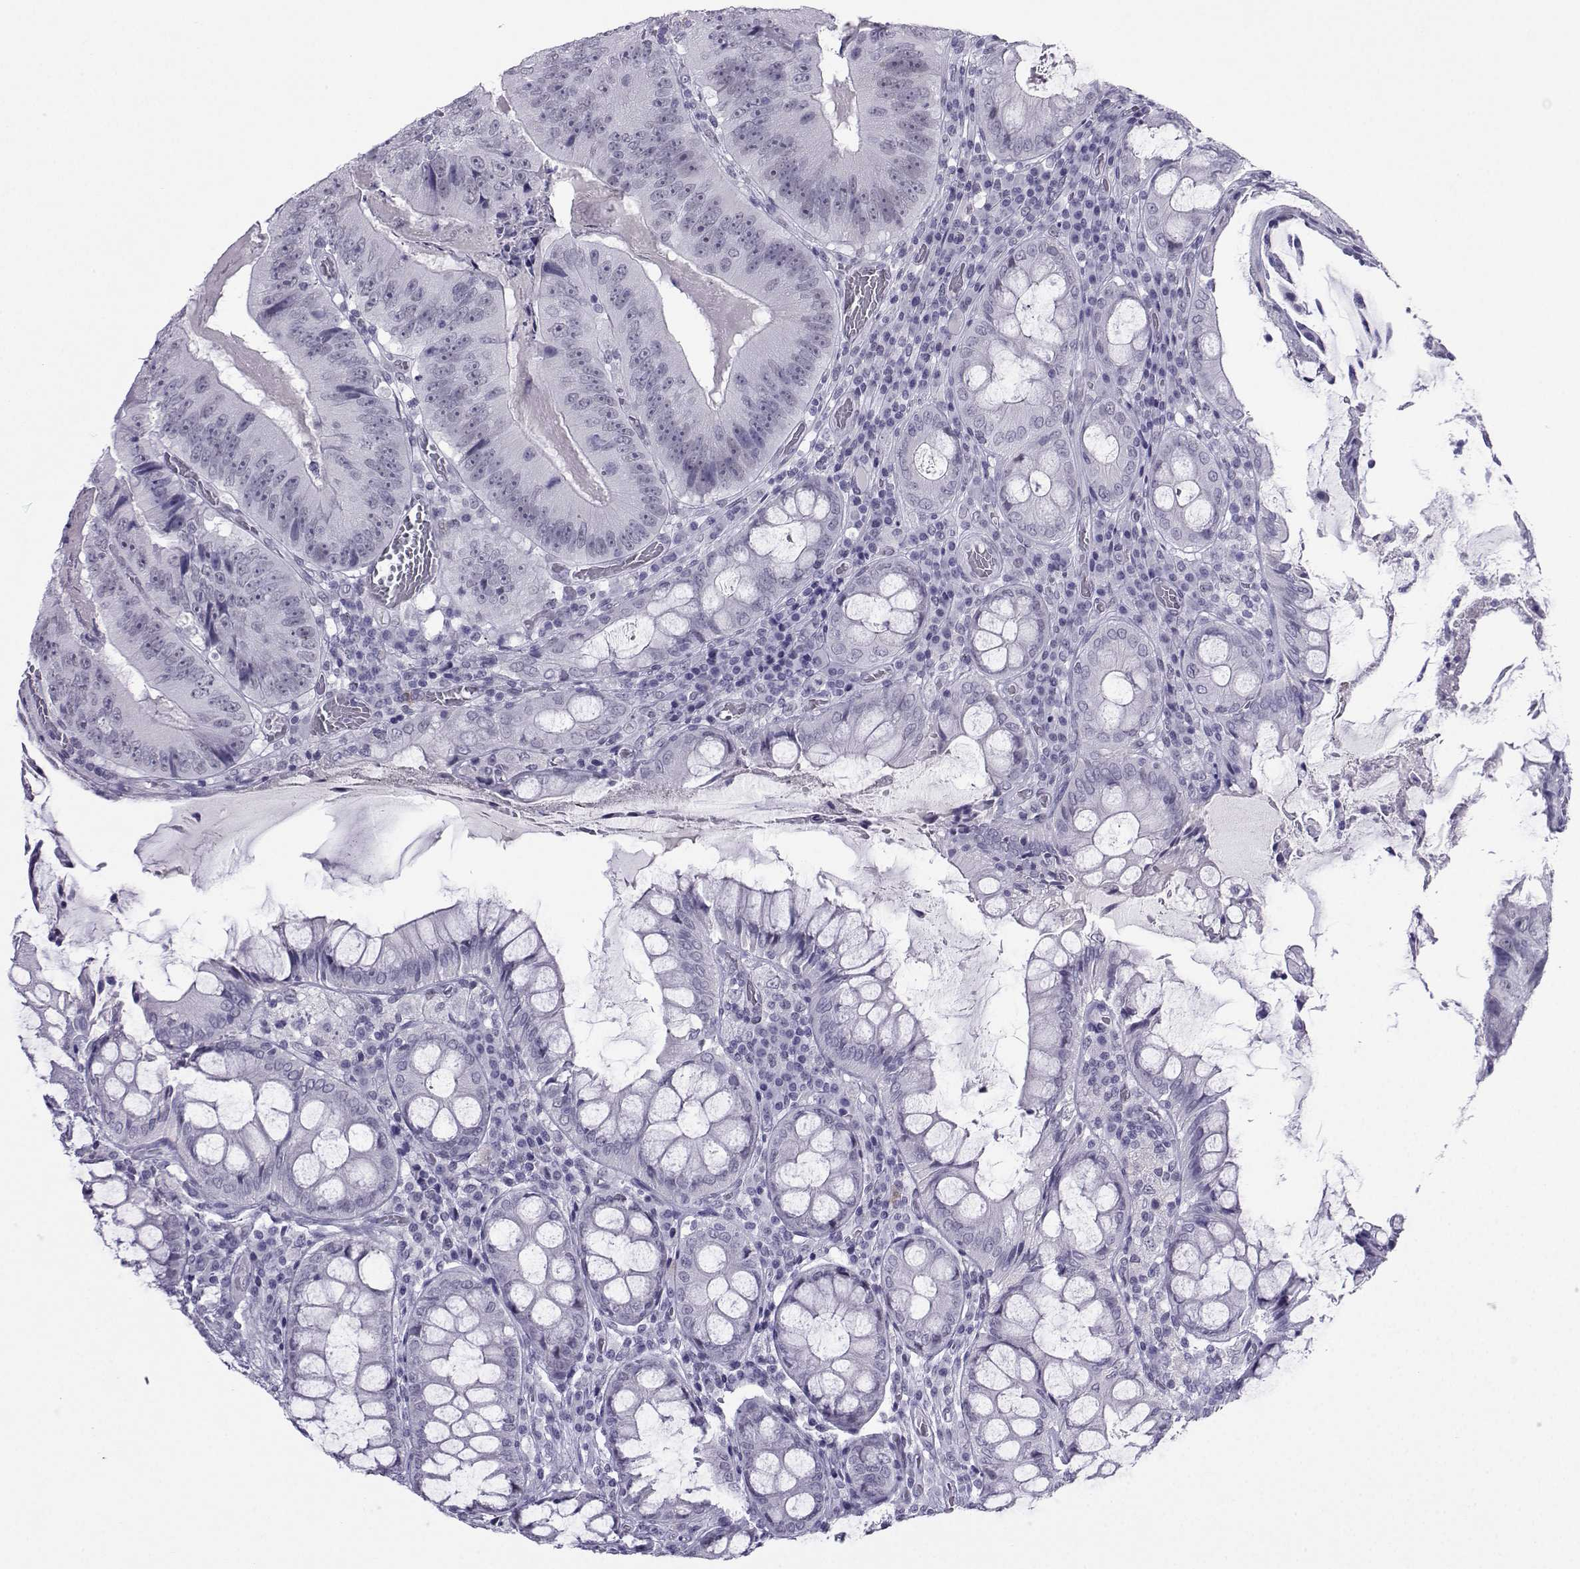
{"staining": {"intensity": "negative", "quantity": "none", "location": "none"}, "tissue": "colorectal cancer", "cell_type": "Tumor cells", "image_type": "cancer", "snomed": [{"axis": "morphology", "description": "Adenocarcinoma, NOS"}, {"axis": "topography", "description": "Colon"}], "caption": "Protein analysis of adenocarcinoma (colorectal) displays no significant positivity in tumor cells. The staining is performed using DAB brown chromogen with nuclei counter-stained in using hematoxylin.", "gene": "LORICRIN", "patient": {"sex": "female", "age": 86}}